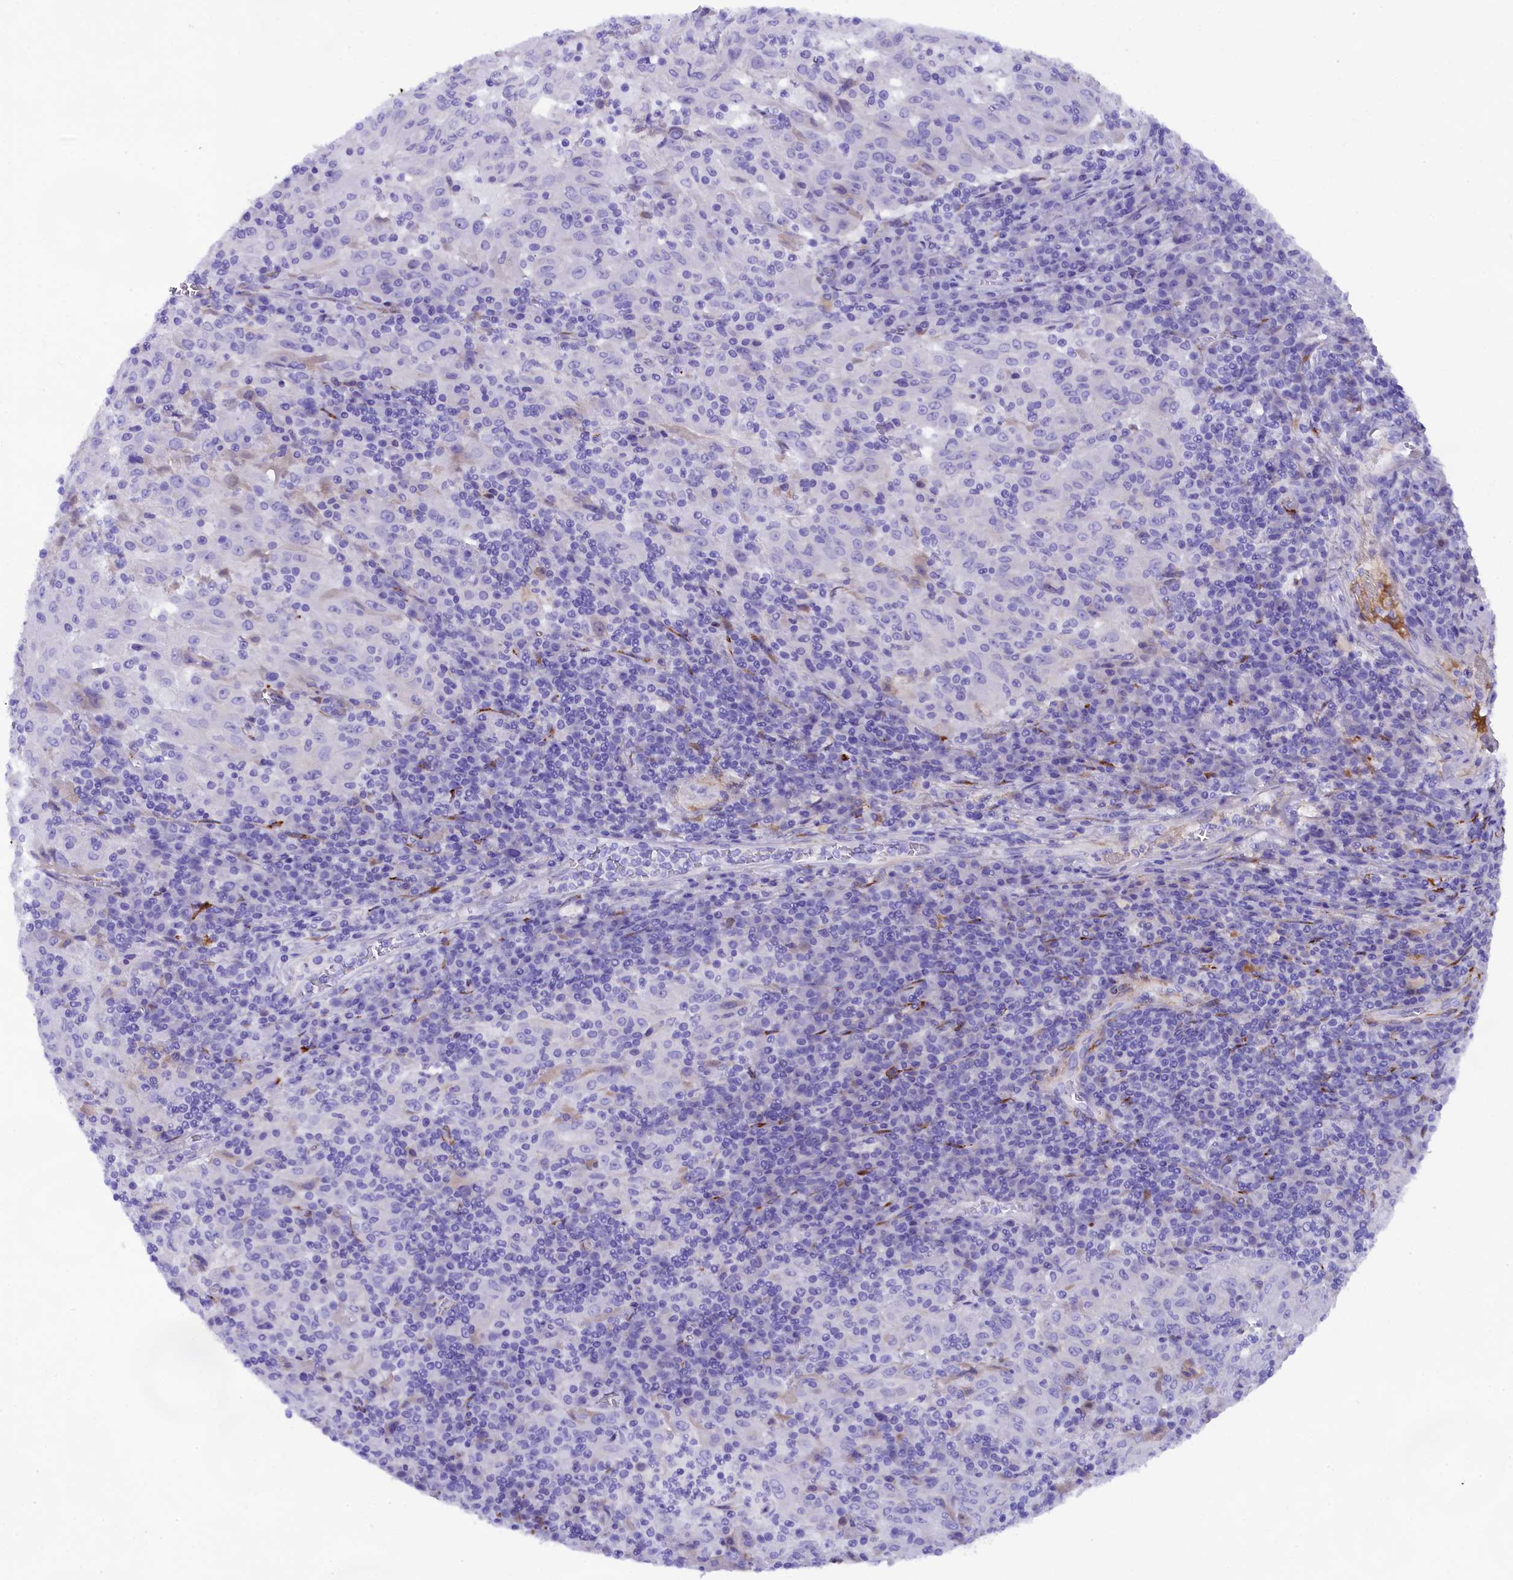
{"staining": {"intensity": "negative", "quantity": "none", "location": "none"}, "tissue": "pancreatic cancer", "cell_type": "Tumor cells", "image_type": "cancer", "snomed": [{"axis": "morphology", "description": "Adenocarcinoma, NOS"}, {"axis": "topography", "description": "Pancreas"}], "caption": "High power microscopy micrograph of an immunohistochemistry histopathology image of adenocarcinoma (pancreatic), revealing no significant expression in tumor cells.", "gene": "SOD3", "patient": {"sex": "male", "age": 63}}